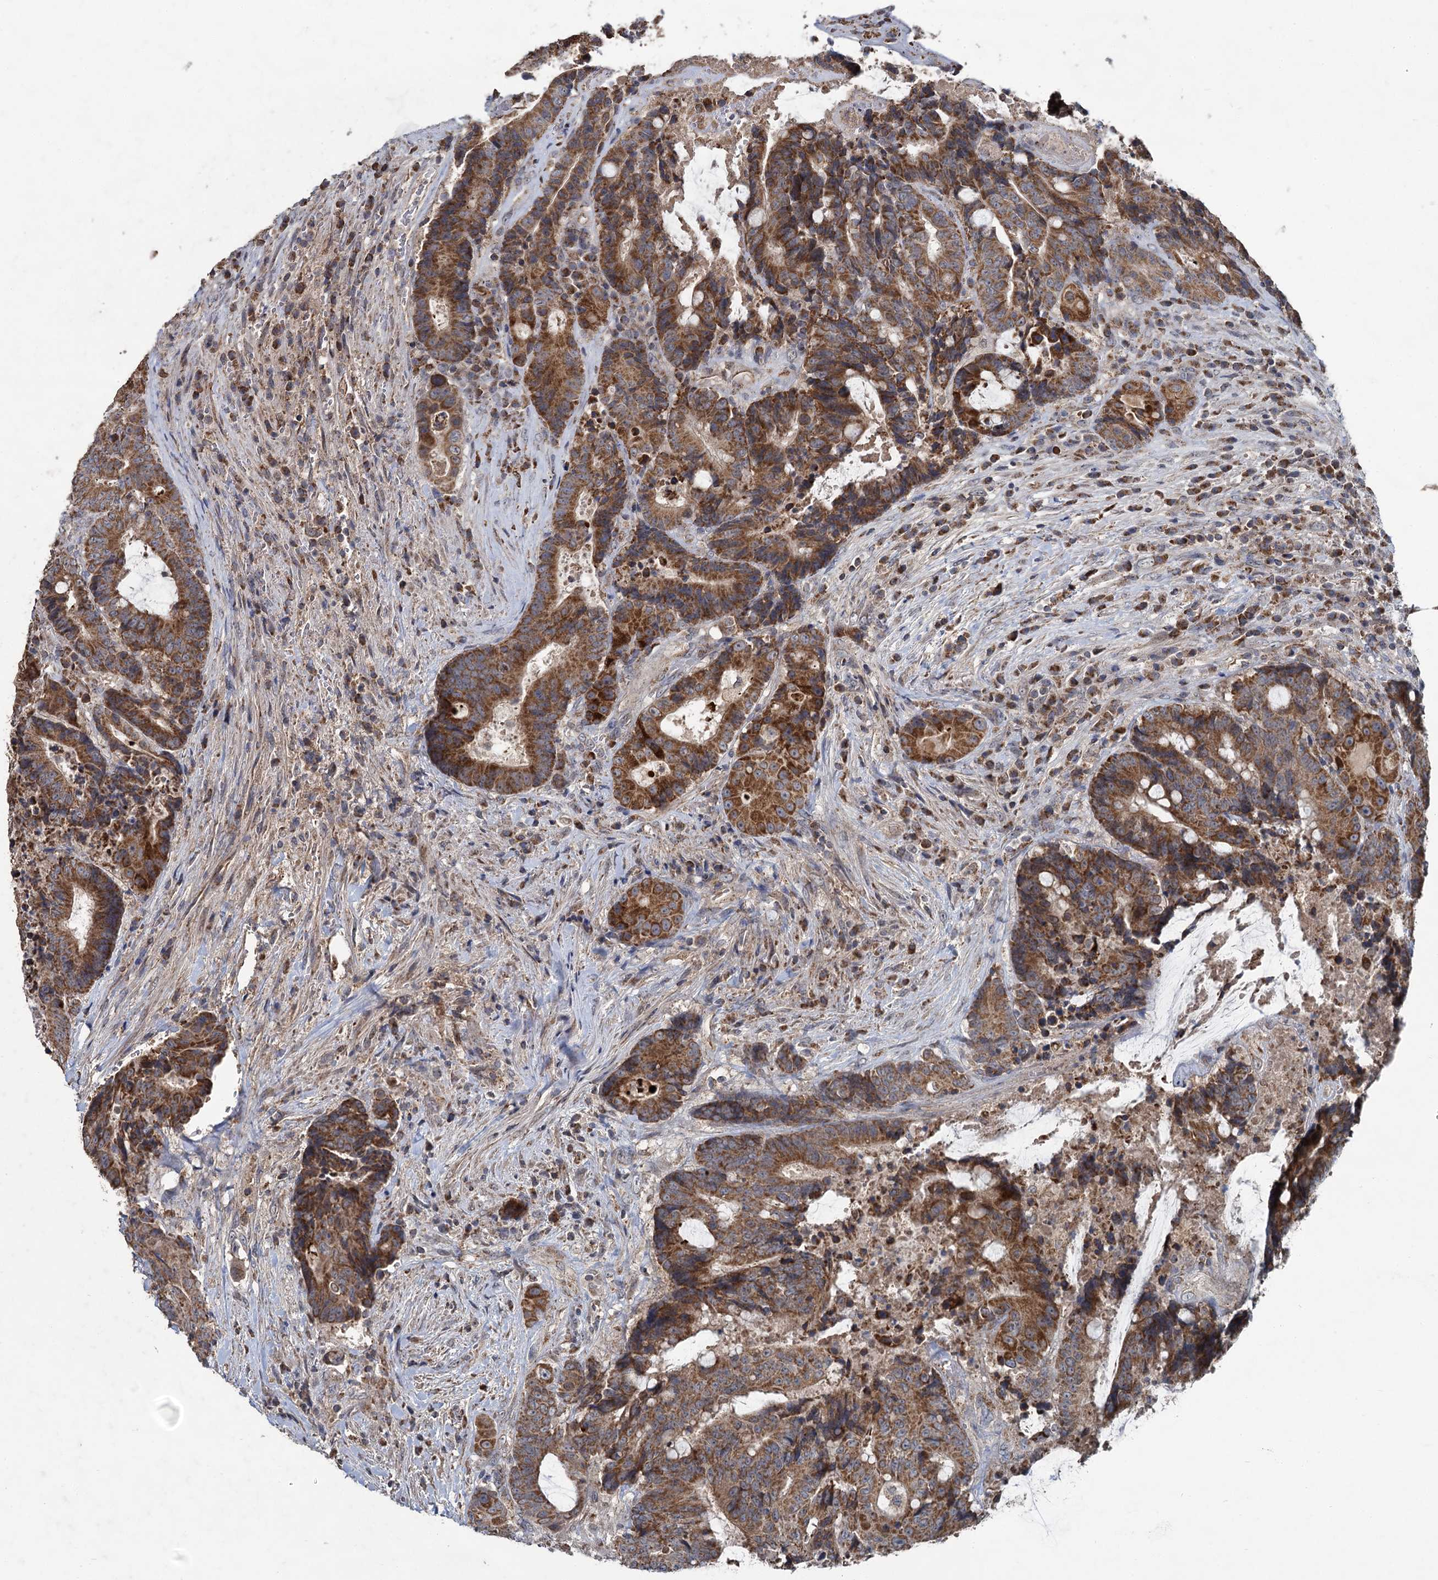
{"staining": {"intensity": "moderate", "quantity": ">75%", "location": "cytoplasmic/membranous"}, "tissue": "colorectal cancer", "cell_type": "Tumor cells", "image_type": "cancer", "snomed": [{"axis": "morphology", "description": "Adenocarcinoma, NOS"}, {"axis": "topography", "description": "Rectum"}], "caption": "The immunohistochemical stain shows moderate cytoplasmic/membranous positivity in tumor cells of colorectal cancer tissue.", "gene": "METTL4", "patient": {"sex": "male", "age": 69}}